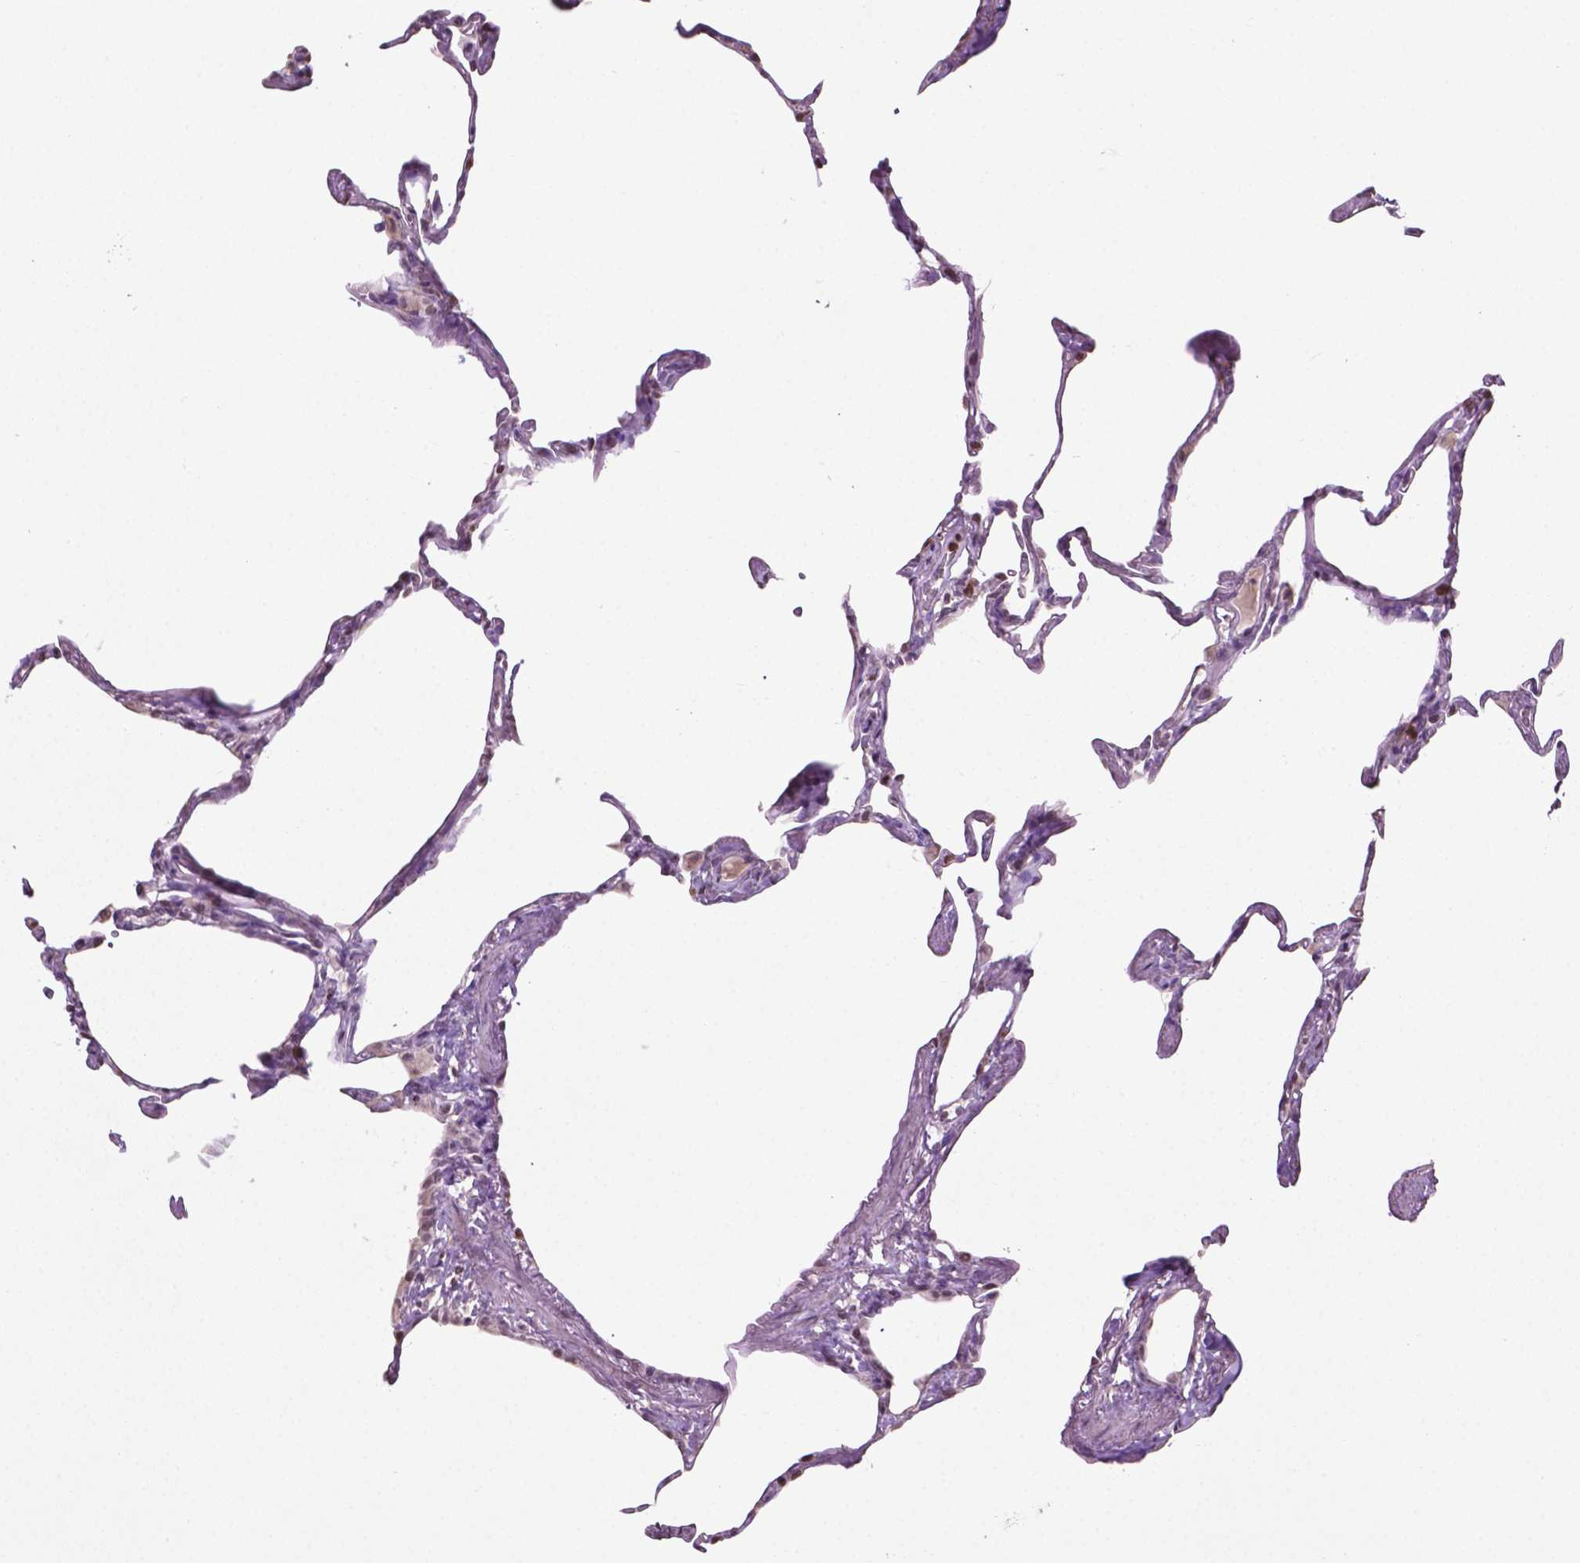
{"staining": {"intensity": "negative", "quantity": "none", "location": "none"}, "tissue": "lung", "cell_type": "Alveolar cells", "image_type": "normal", "snomed": [{"axis": "morphology", "description": "Normal tissue, NOS"}, {"axis": "topography", "description": "Lung"}], "caption": "There is no significant positivity in alveolar cells of lung. (Stains: DAB immunohistochemistry with hematoxylin counter stain, Microscopy: brightfield microscopy at high magnification).", "gene": "NTNG2", "patient": {"sex": "male", "age": 65}}